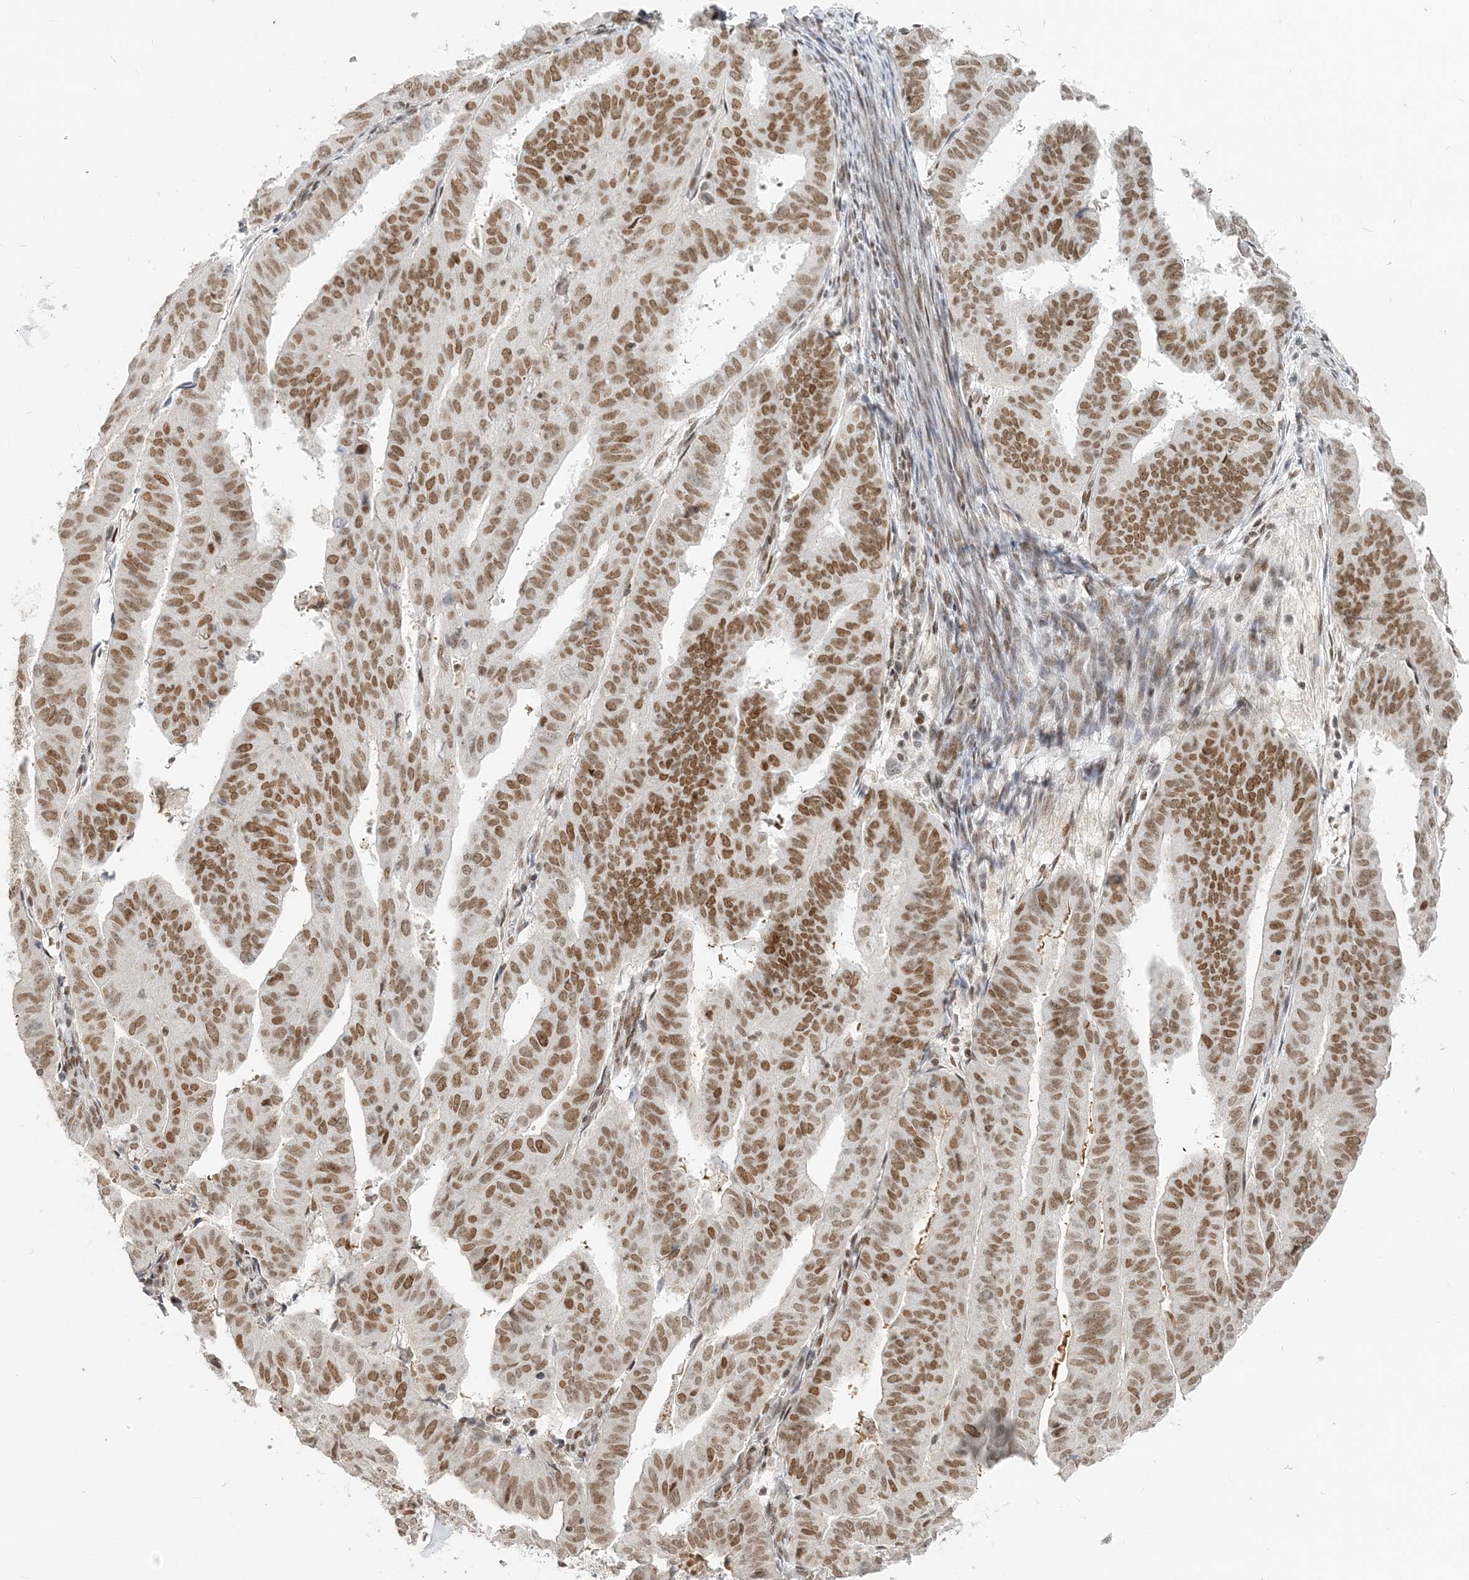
{"staining": {"intensity": "moderate", "quantity": ">75%", "location": "nuclear"}, "tissue": "endometrial cancer", "cell_type": "Tumor cells", "image_type": "cancer", "snomed": [{"axis": "morphology", "description": "Adenocarcinoma, NOS"}, {"axis": "topography", "description": "Uterus"}], "caption": "Immunohistochemical staining of human endometrial adenocarcinoma reveals moderate nuclear protein positivity in about >75% of tumor cells.", "gene": "BAZ1B", "patient": {"sex": "female", "age": 77}}